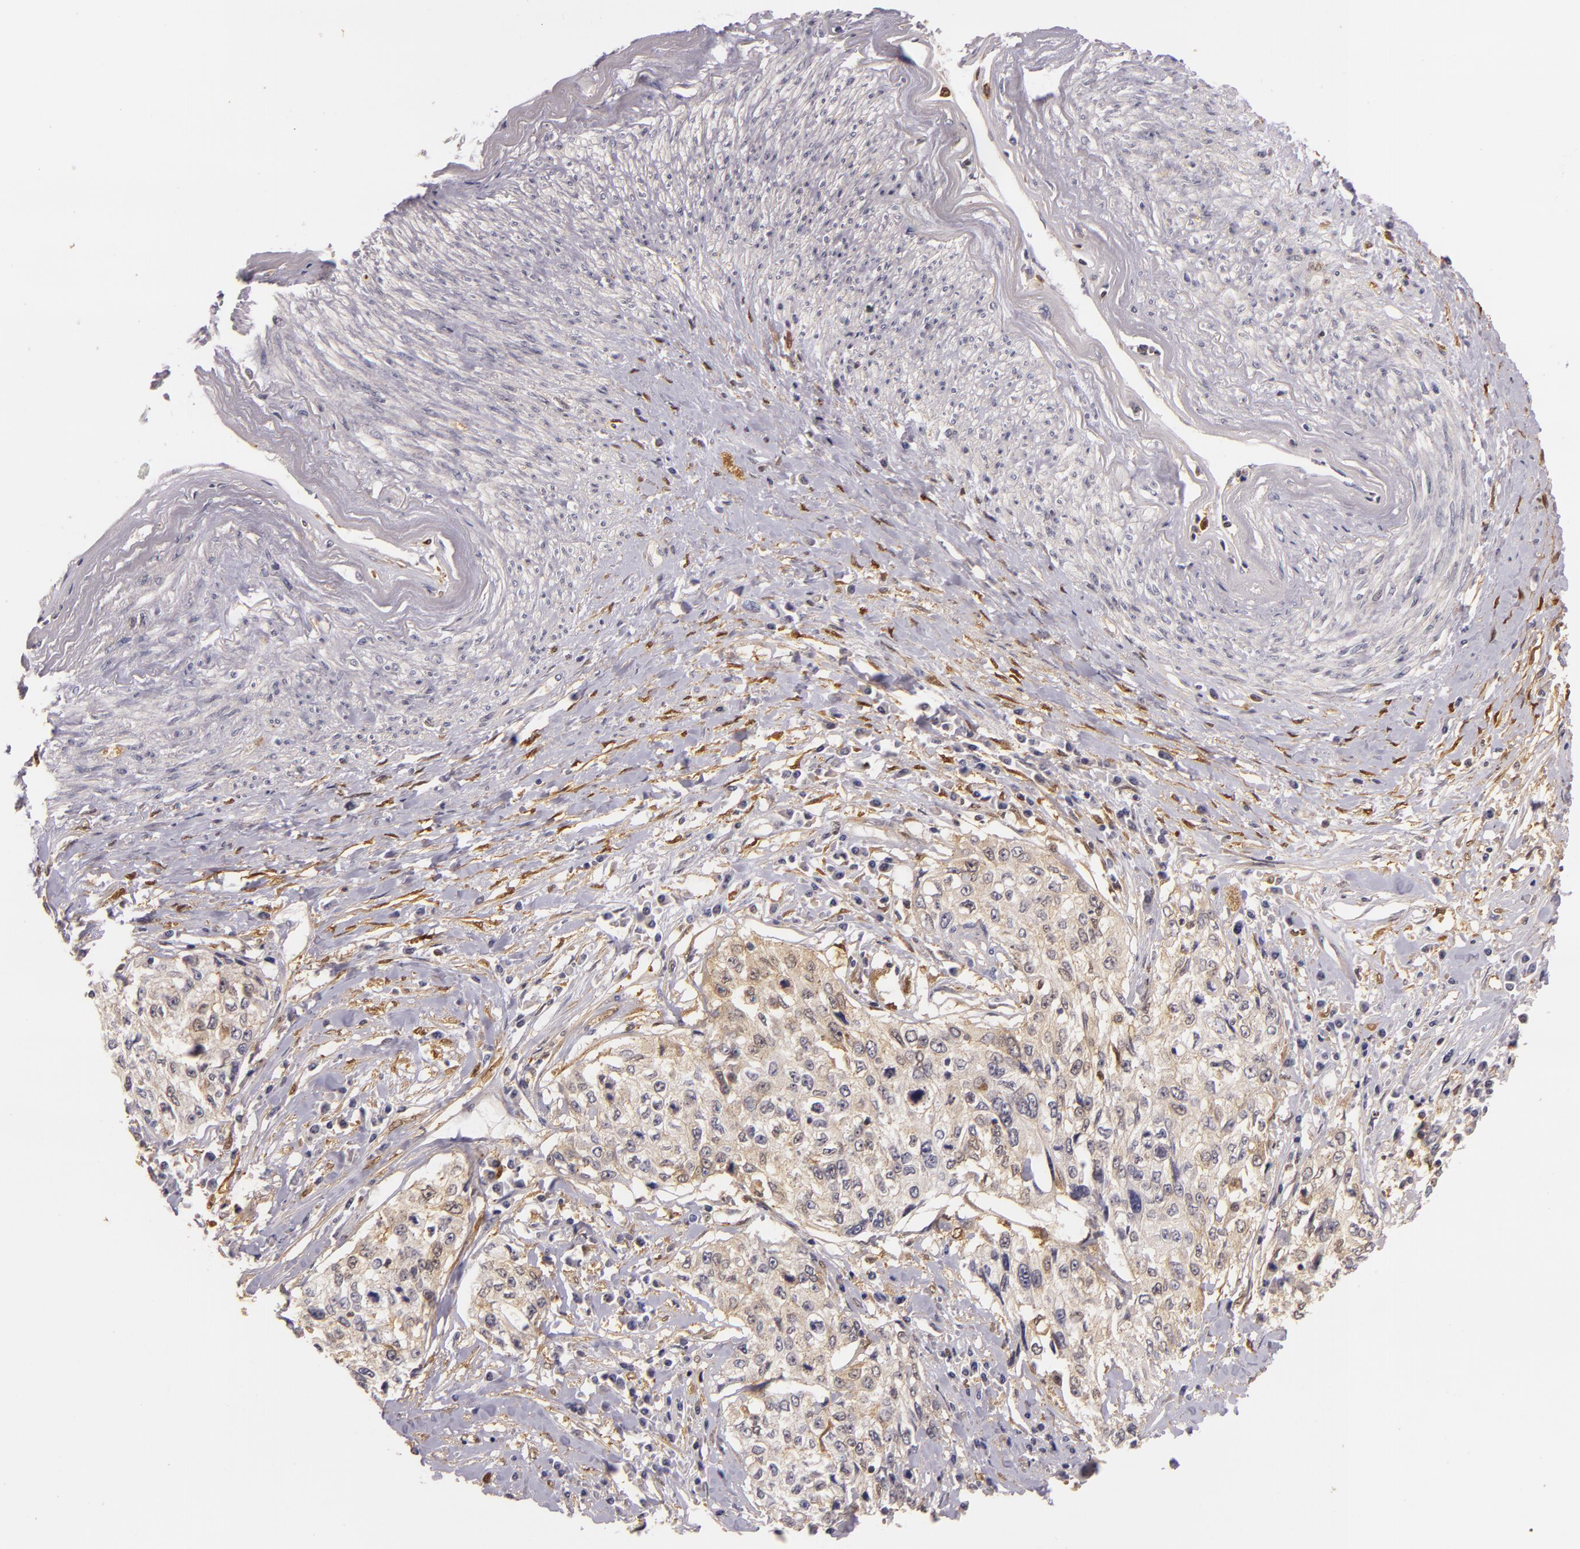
{"staining": {"intensity": "weak", "quantity": ">75%", "location": "cytoplasmic/membranous"}, "tissue": "cervical cancer", "cell_type": "Tumor cells", "image_type": "cancer", "snomed": [{"axis": "morphology", "description": "Squamous cell carcinoma, NOS"}, {"axis": "topography", "description": "Cervix"}], "caption": "This is an image of immunohistochemistry (IHC) staining of cervical cancer, which shows weak expression in the cytoplasmic/membranous of tumor cells.", "gene": "TOM1", "patient": {"sex": "female", "age": 57}}